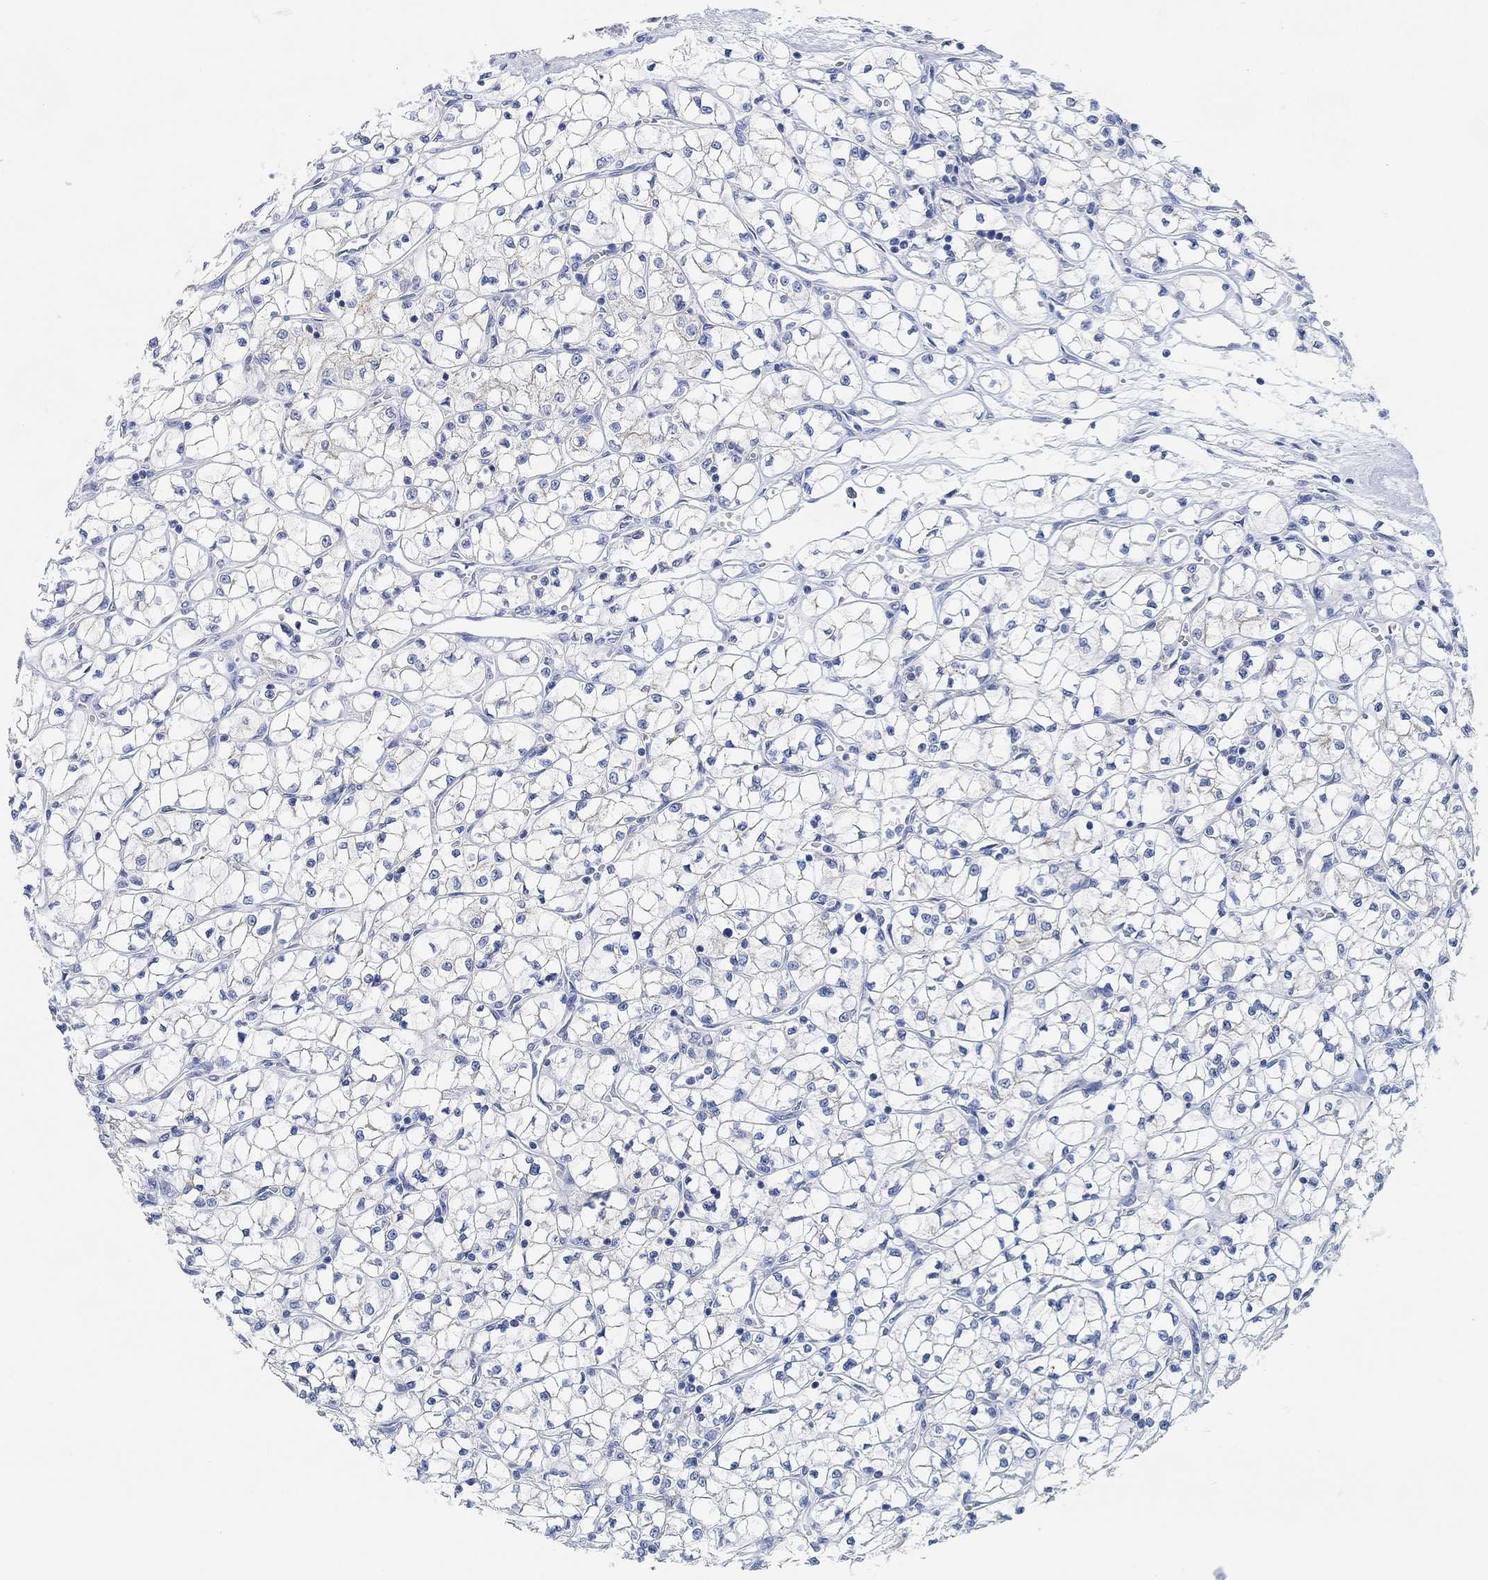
{"staining": {"intensity": "negative", "quantity": "none", "location": "none"}, "tissue": "renal cancer", "cell_type": "Tumor cells", "image_type": "cancer", "snomed": [{"axis": "morphology", "description": "Adenocarcinoma, NOS"}, {"axis": "topography", "description": "Kidney"}], "caption": "This is an immunohistochemistry (IHC) photomicrograph of renal adenocarcinoma. There is no staining in tumor cells.", "gene": "RGS1", "patient": {"sex": "female", "age": 64}}